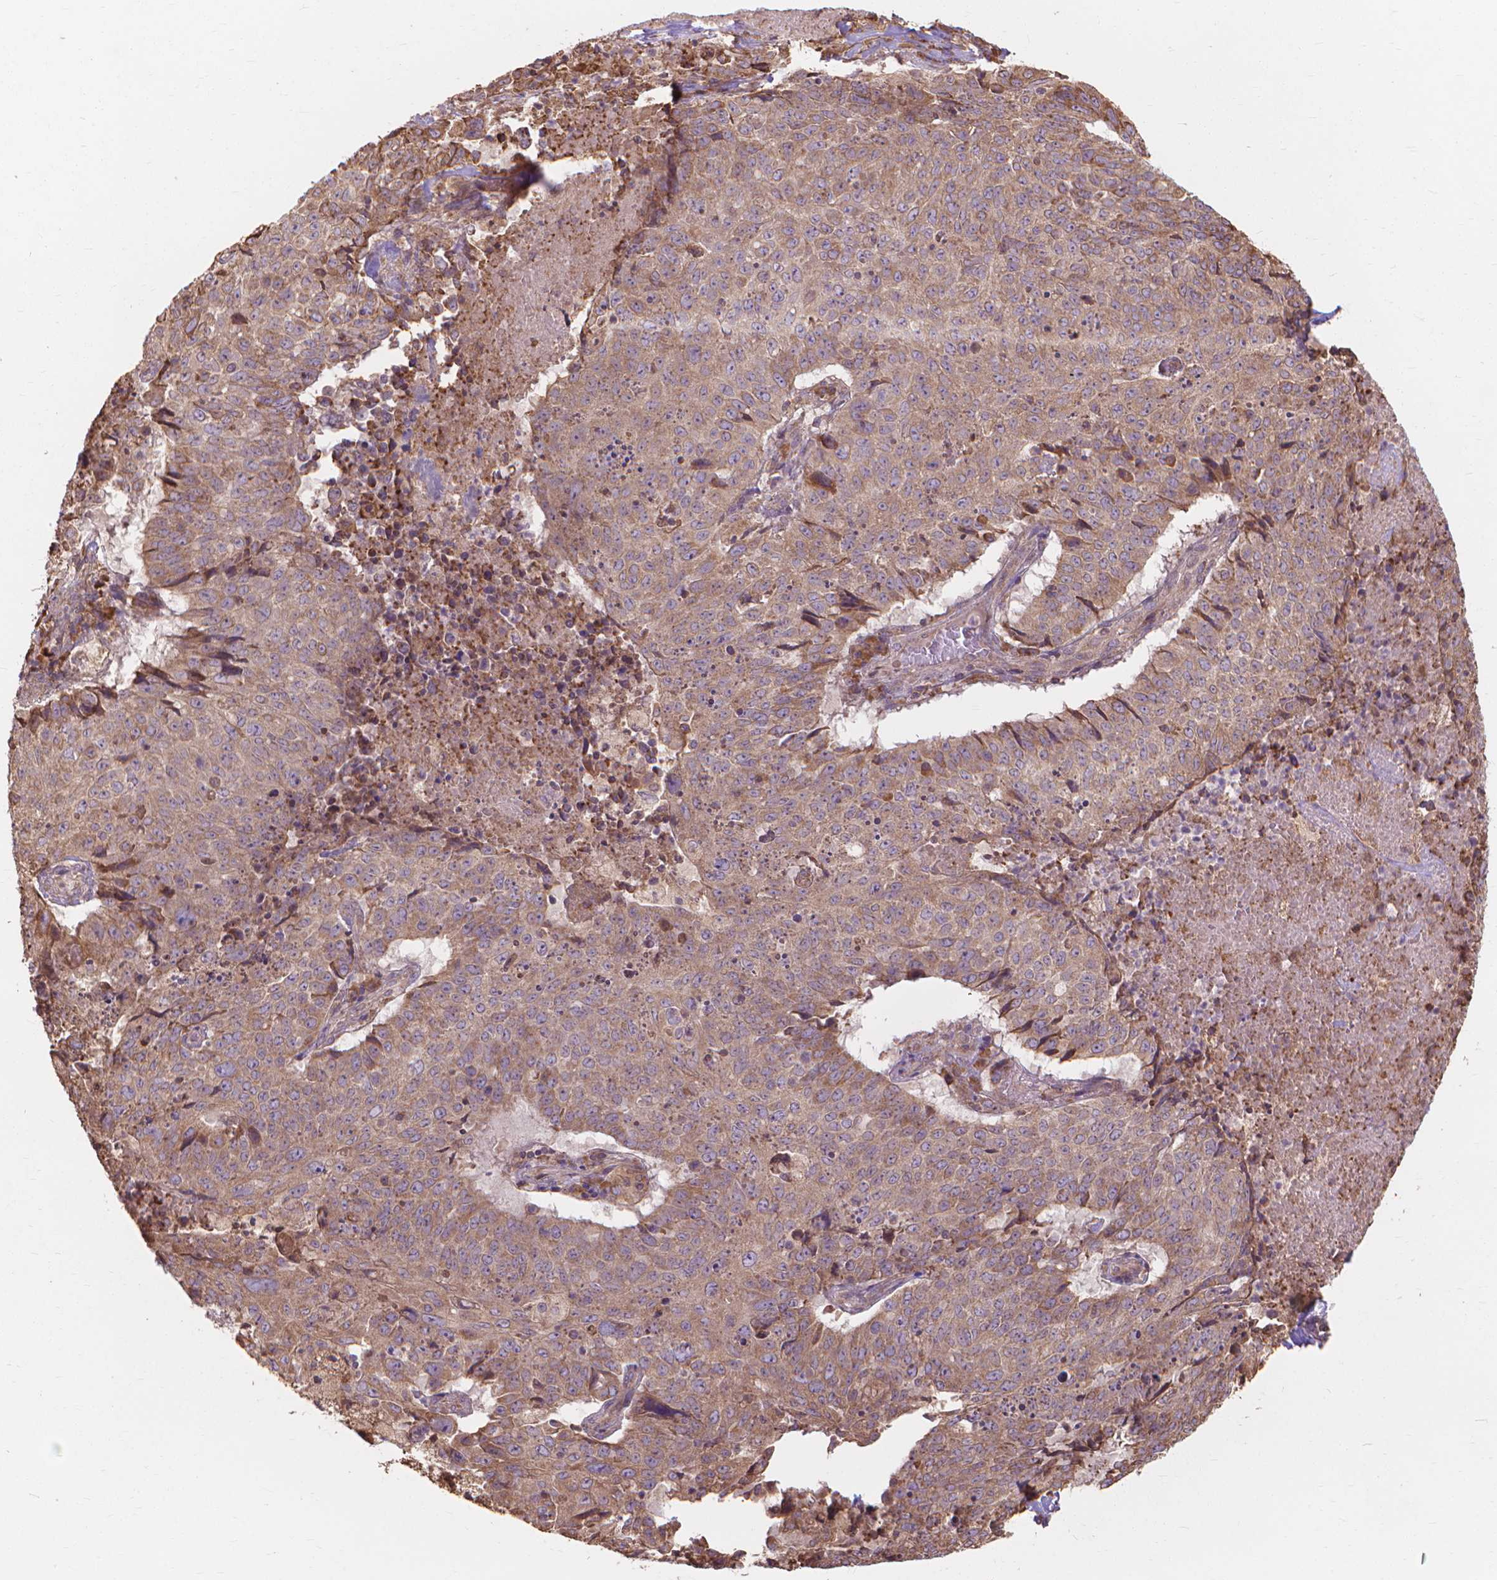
{"staining": {"intensity": "moderate", "quantity": ">75%", "location": "cytoplasmic/membranous"}, "tissue": "lung cancer", "cell_type": "Tumor cells", "image_type": "cancer", "snomed": [{"axis": "morphology", "description": "Normal tissue, NOS"}, {"axis": "morphology", "description": "Squamous cell carcinoma, NOS"}, {"axis": "topography", "description": "Bronchus"}, {"axis": "topography", "description": "Lung"}], "caption": "A photomicrograph showing moderate cytoplasmic/membranous expression in approximately >75% of tumor cells in squamous cell carcinoma (lung), as visualized by brown immunohistochemical staining.", "gene": "TAB2", "patient": {"sex": "male", "age": 64}}